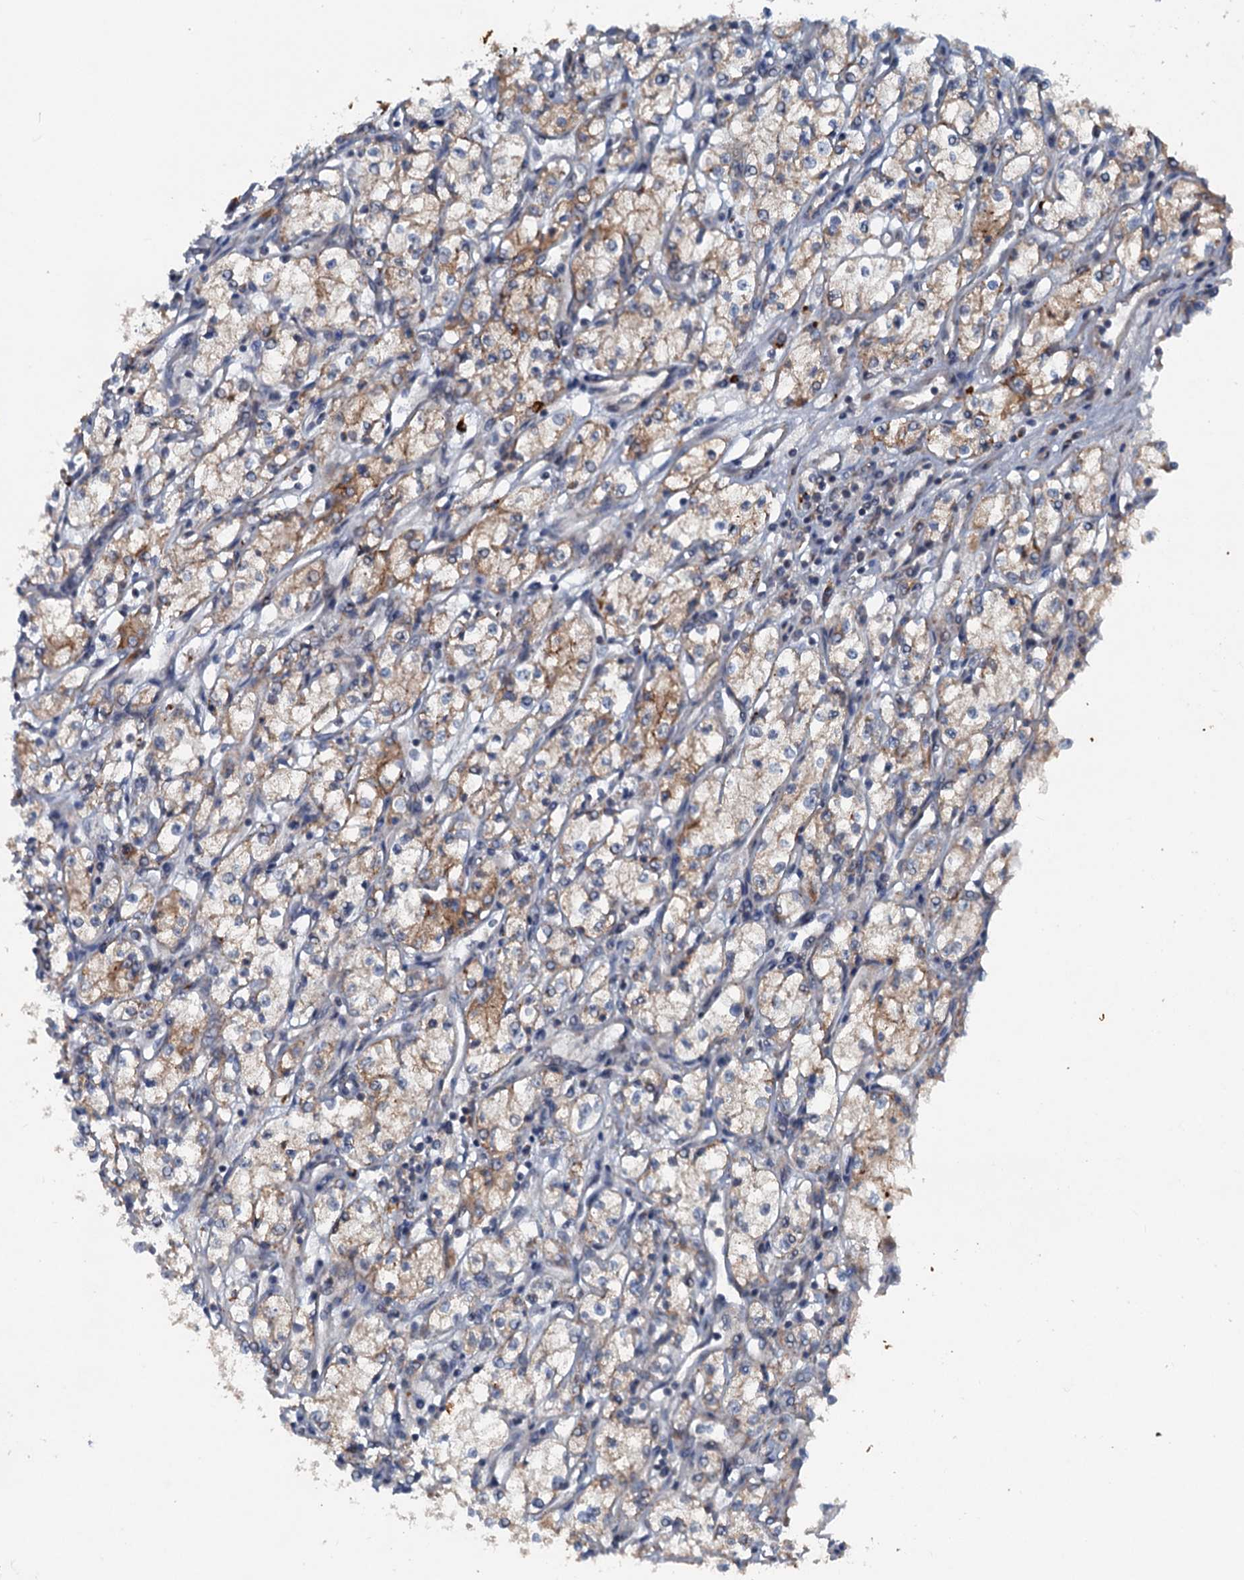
{"staining": {"intensity": "moderate", "quantity": "25%-75%", "location": "cytoplasmic/membranous"}, "tissue": "renal cancer", "cell_type": "Tumor cells", "image_type": "cancer", "snomed": [{"axis": "morphology", "description": "Adenocarcinoma, NOS"}, {"axis": "topography", "description": "Kidney"}], "caption": "This histopathology image reveals immunohistochemistry (IHC) staining of renal adenocarcinoma, with medium moderate cytoplasmic/membranous staining in about 25%-75% of tumor cells.", "gene": "N4BP2L2", "patient": {"sex": "male", "age": 59}}